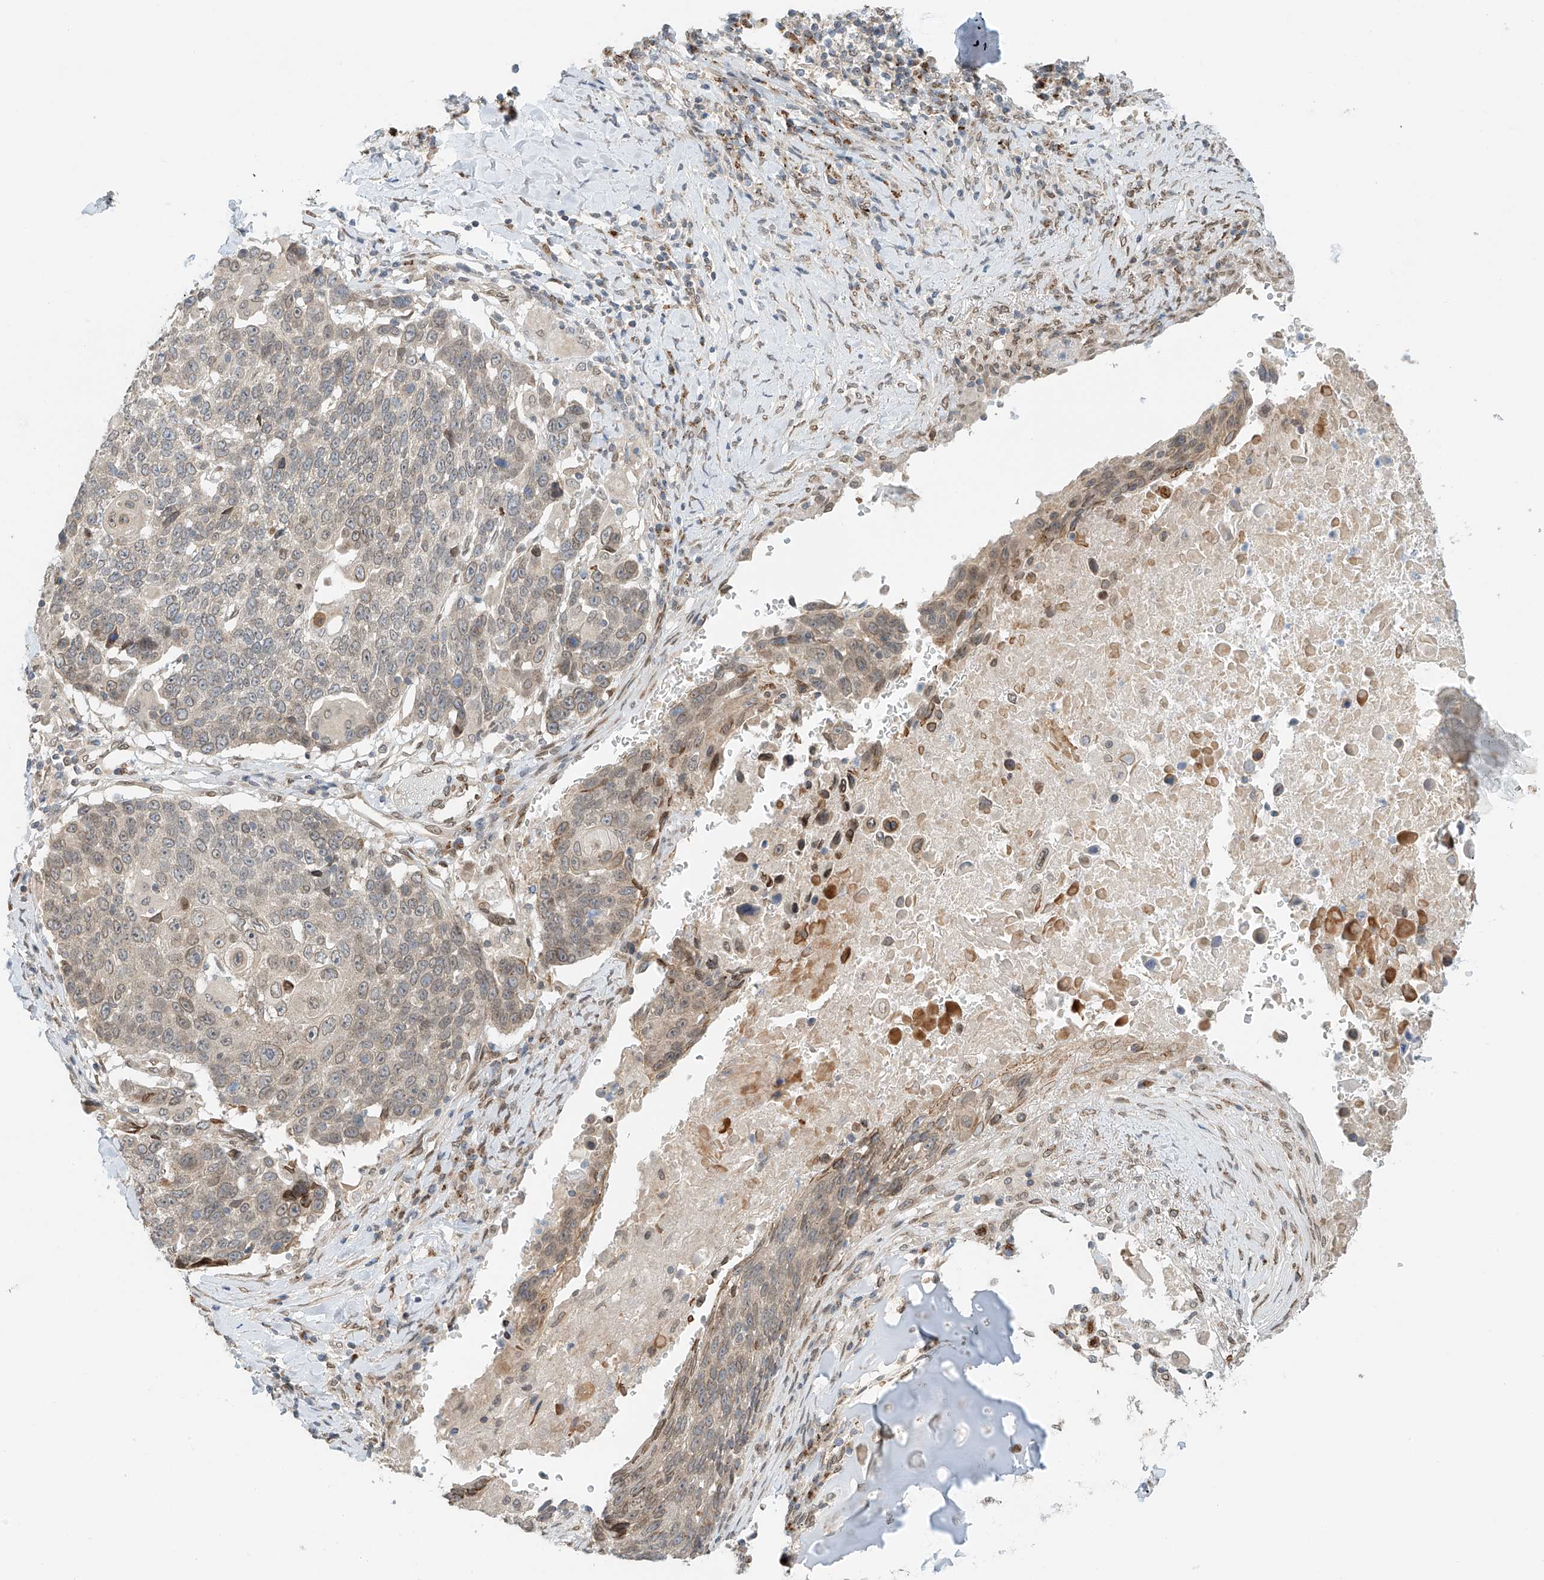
{"staining": {"intensity": "negative", "quantity": "none", "location": "none"}, "tissue": "lung cancer", "cell_type": "Tumor cells", "image_type": "cancer", "snomed": [{"axis": "morphology", "description": "Squamous cell carcinoma, NOS"}, {"axis": "topography", "description": "Lung"}], "caption": "IHC of lung cancer (squamous cell carcinoma) demonstrates no expression in tumor cells.", "gene": "STARD9", "patient": {"sex": "male", "age": 66}}